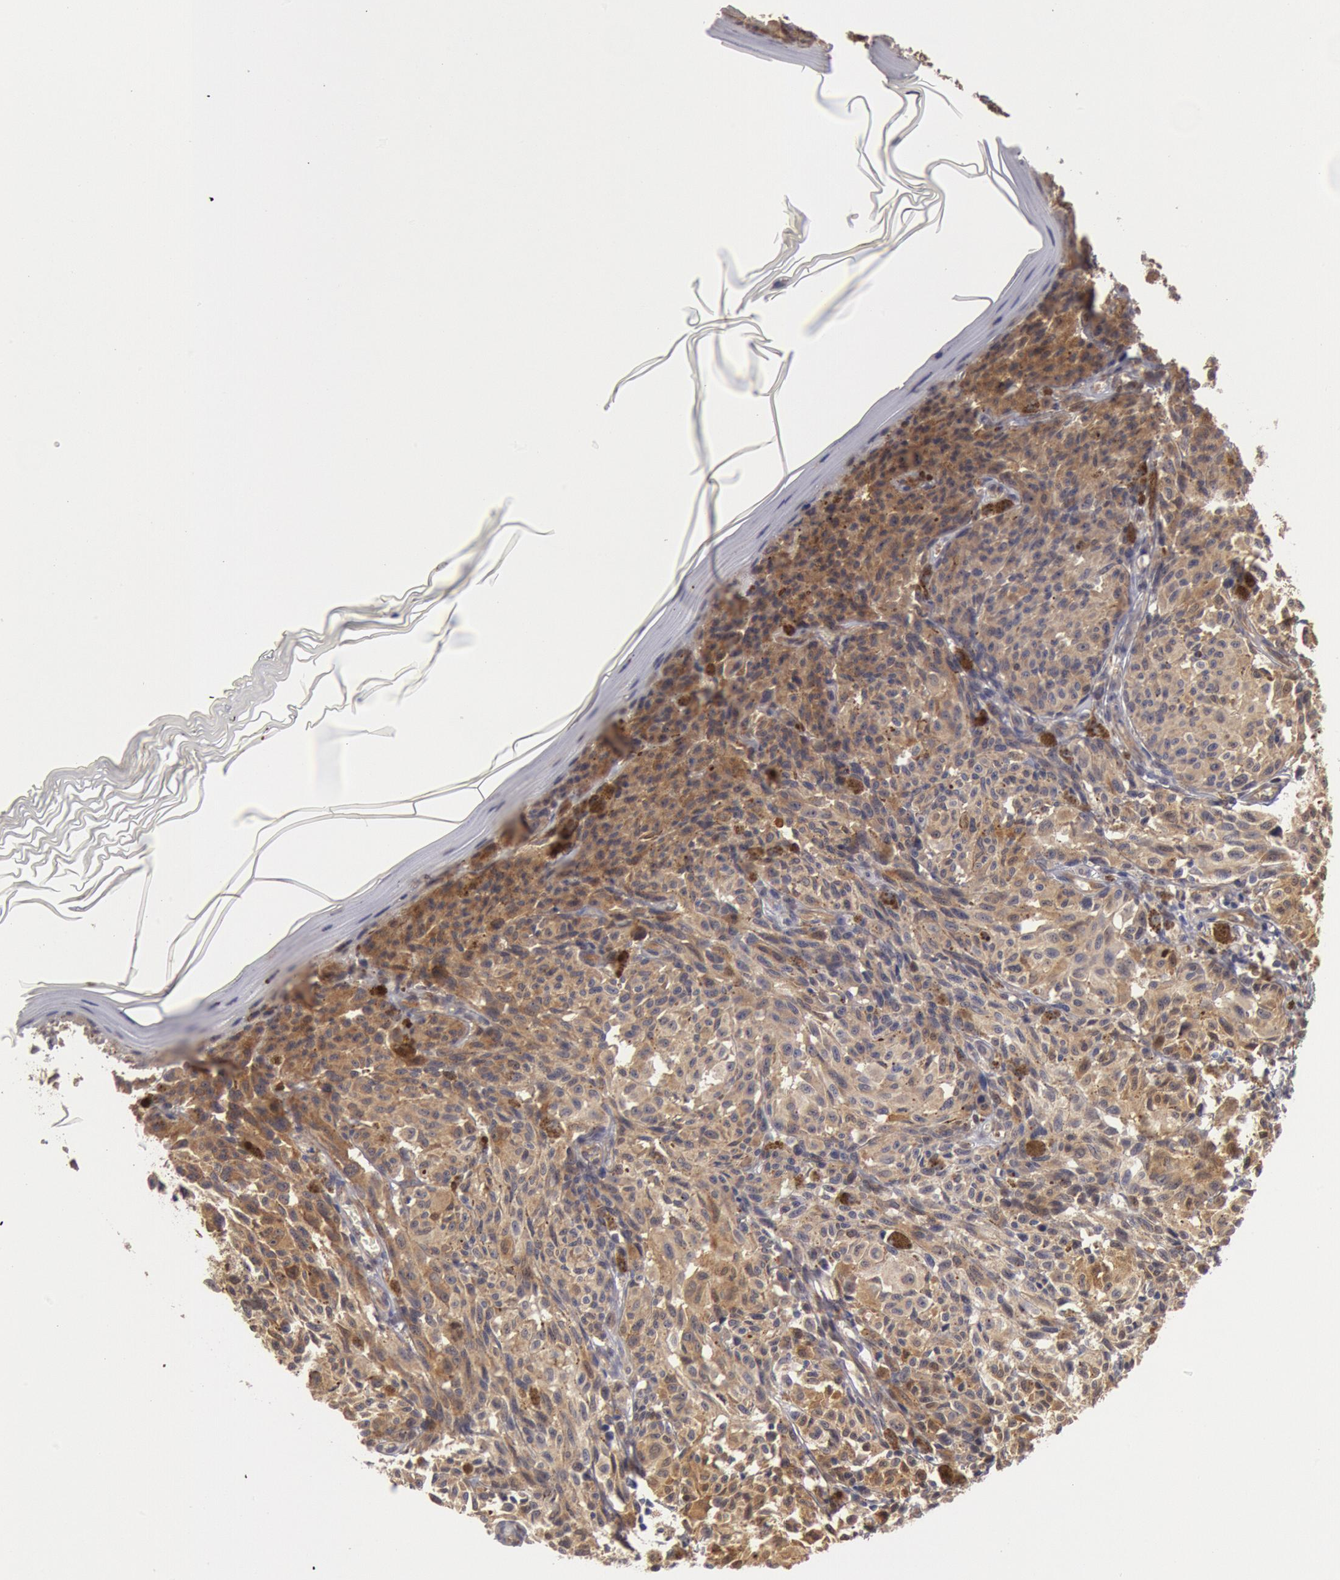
{"staining": {"intensity": "moderate", "quantity": ">75%", "location": "cytoplasmic/membranous"}, "tissue": "melanoma", "cell_type": "Tumor cells", "image_type": "cancer", "snomed": [{"axis": "morphology", "description": "Malignant melanoma, NOS"}, {"axis": "topography", "description": "Skin"}], "caption": "Tumor cells show medium levels of moderate cytoplasmic/membranous positivity in about >75% of cells in human malignant melanoma.", "gene": "DNAJA1", "patient": {"sex": "female", "age": 72}}